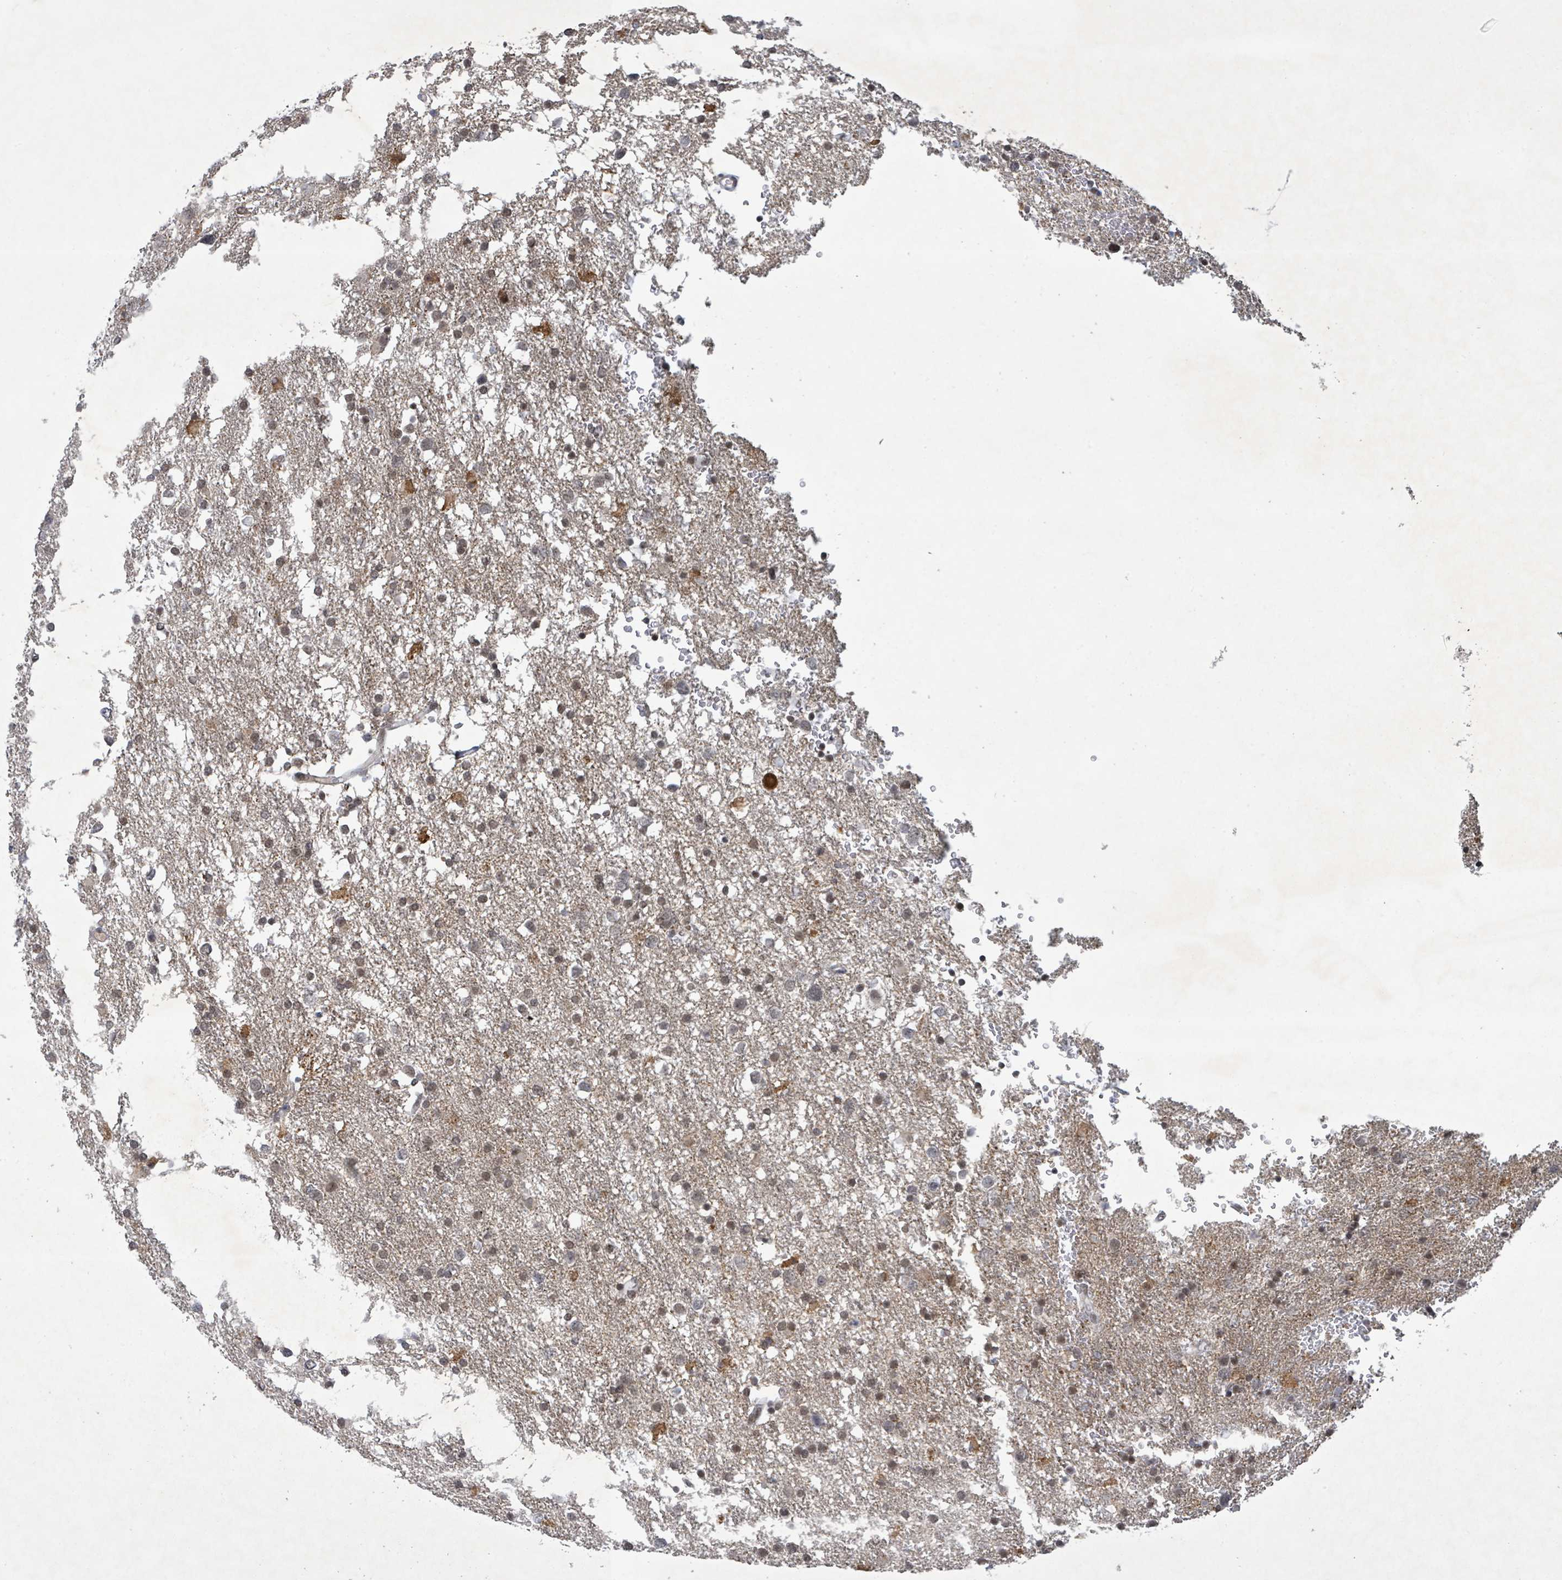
{"staining": {"intensity": "weak", "quantity": "25%-75%", "location": "cytoplasmic/membranous,nuclear"}, "tissue": "glioma", "cell_type": "Tumor cells", "image_type": "cancer", "snomed": [{"axis": "morphology", "description": "Glioma, malignant, Low grade"}, {"axis": "topography", "description": "Brain"}], "caption": "A high-resolution photomicrograph shows IHC staining of glioma, which displays weak cytoplasmic/membranous and nuclear expression in approximately 25%-75% of tumor cells.", "gene": "BANP", "patient": {"sex": "female", "age": 32}}